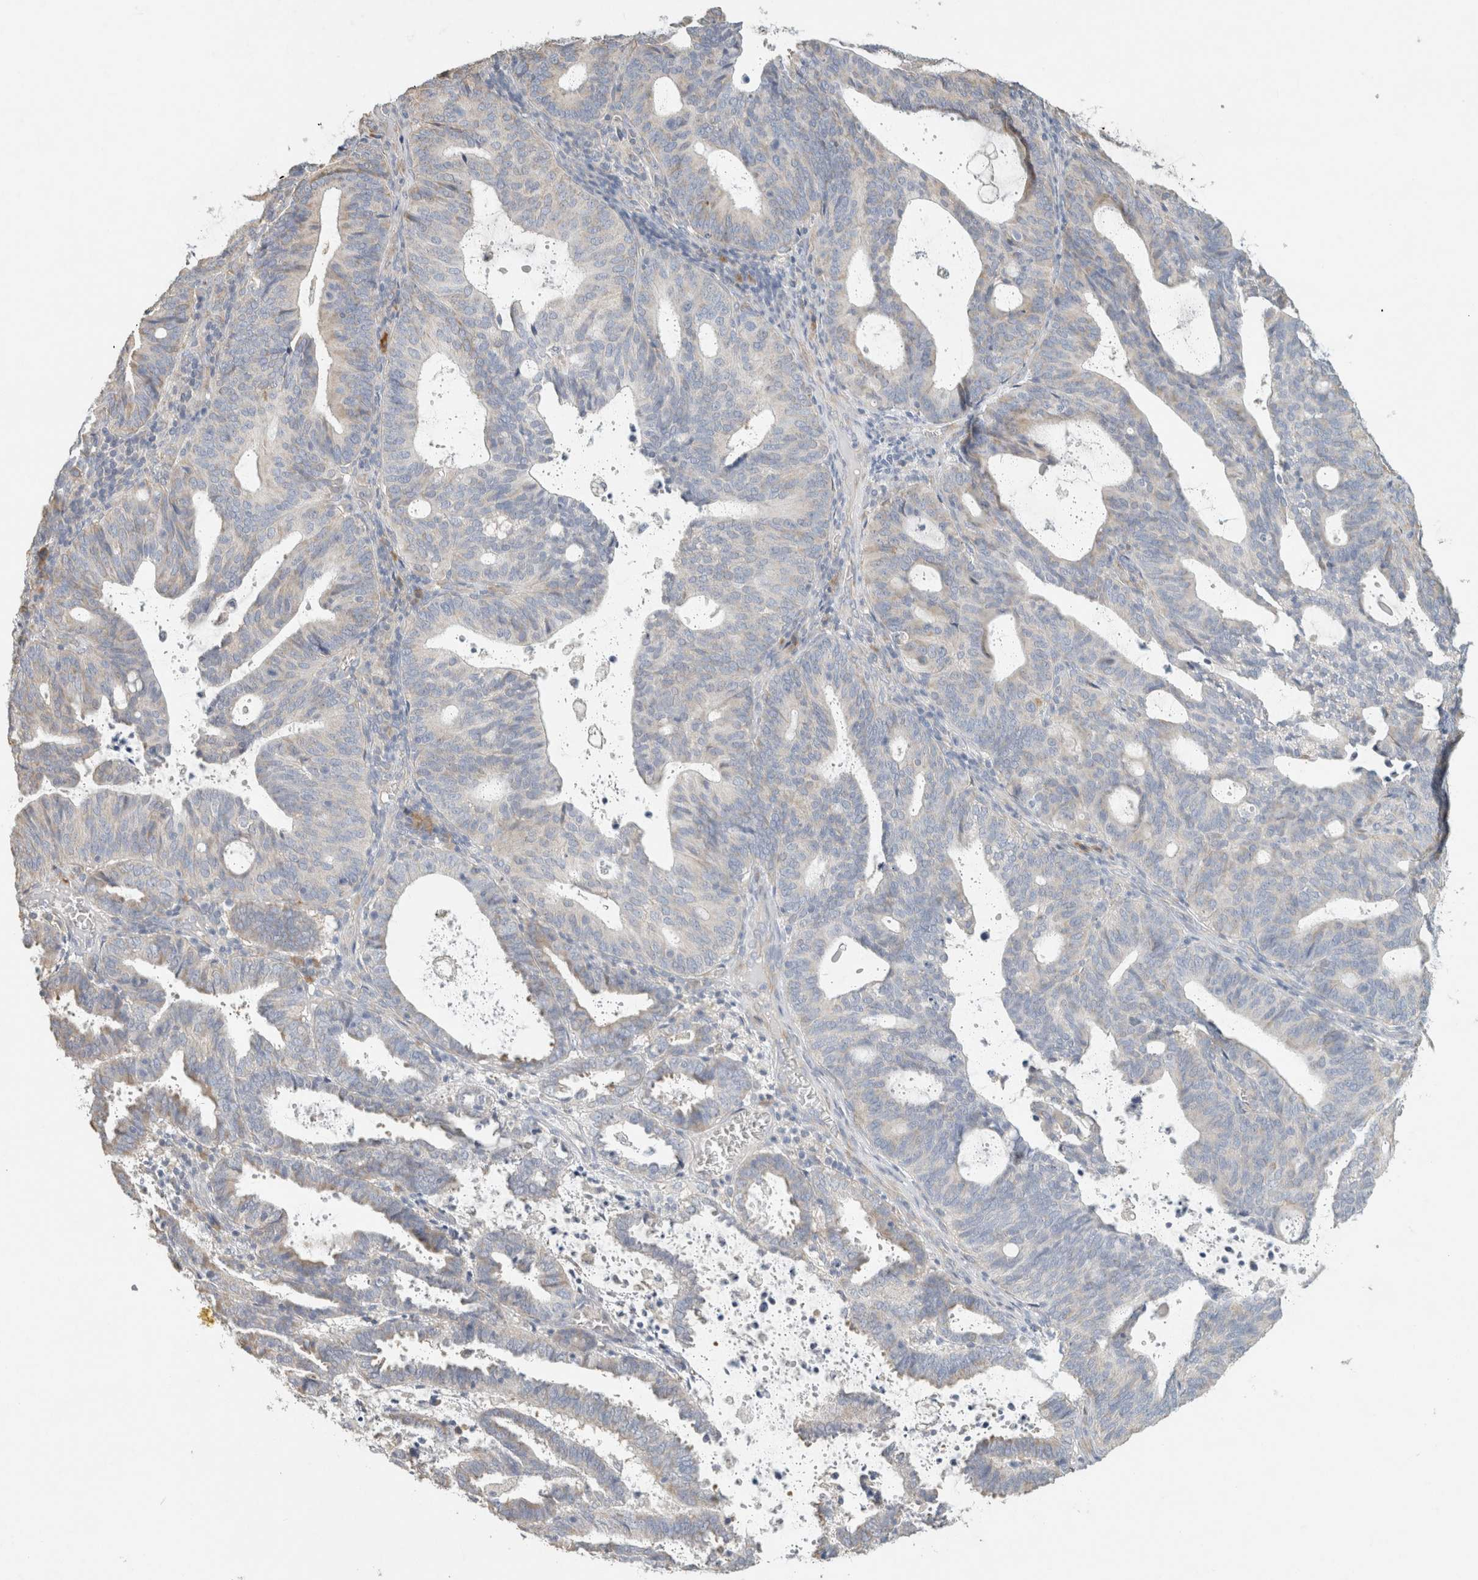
{"staining": {"intensity": "weak", "quantity": "<25%", "location": "cytoplasmic/membranous"}, "tissue": "endometrial cancer", "cell_type": "Tumor cells", "image_type": "cancer", "snomed": [{"axis": "morphology", "description": "Adenocarcinoma, NOS"}, {"axis": "topography", "description": "Uterus"}], "caption": "Tumor cells are negative for brown protein staining in endometrial cancer (adenocarcinoma).", "gene": "NEFM", "patient": {"sex": "female", "age": 83}}